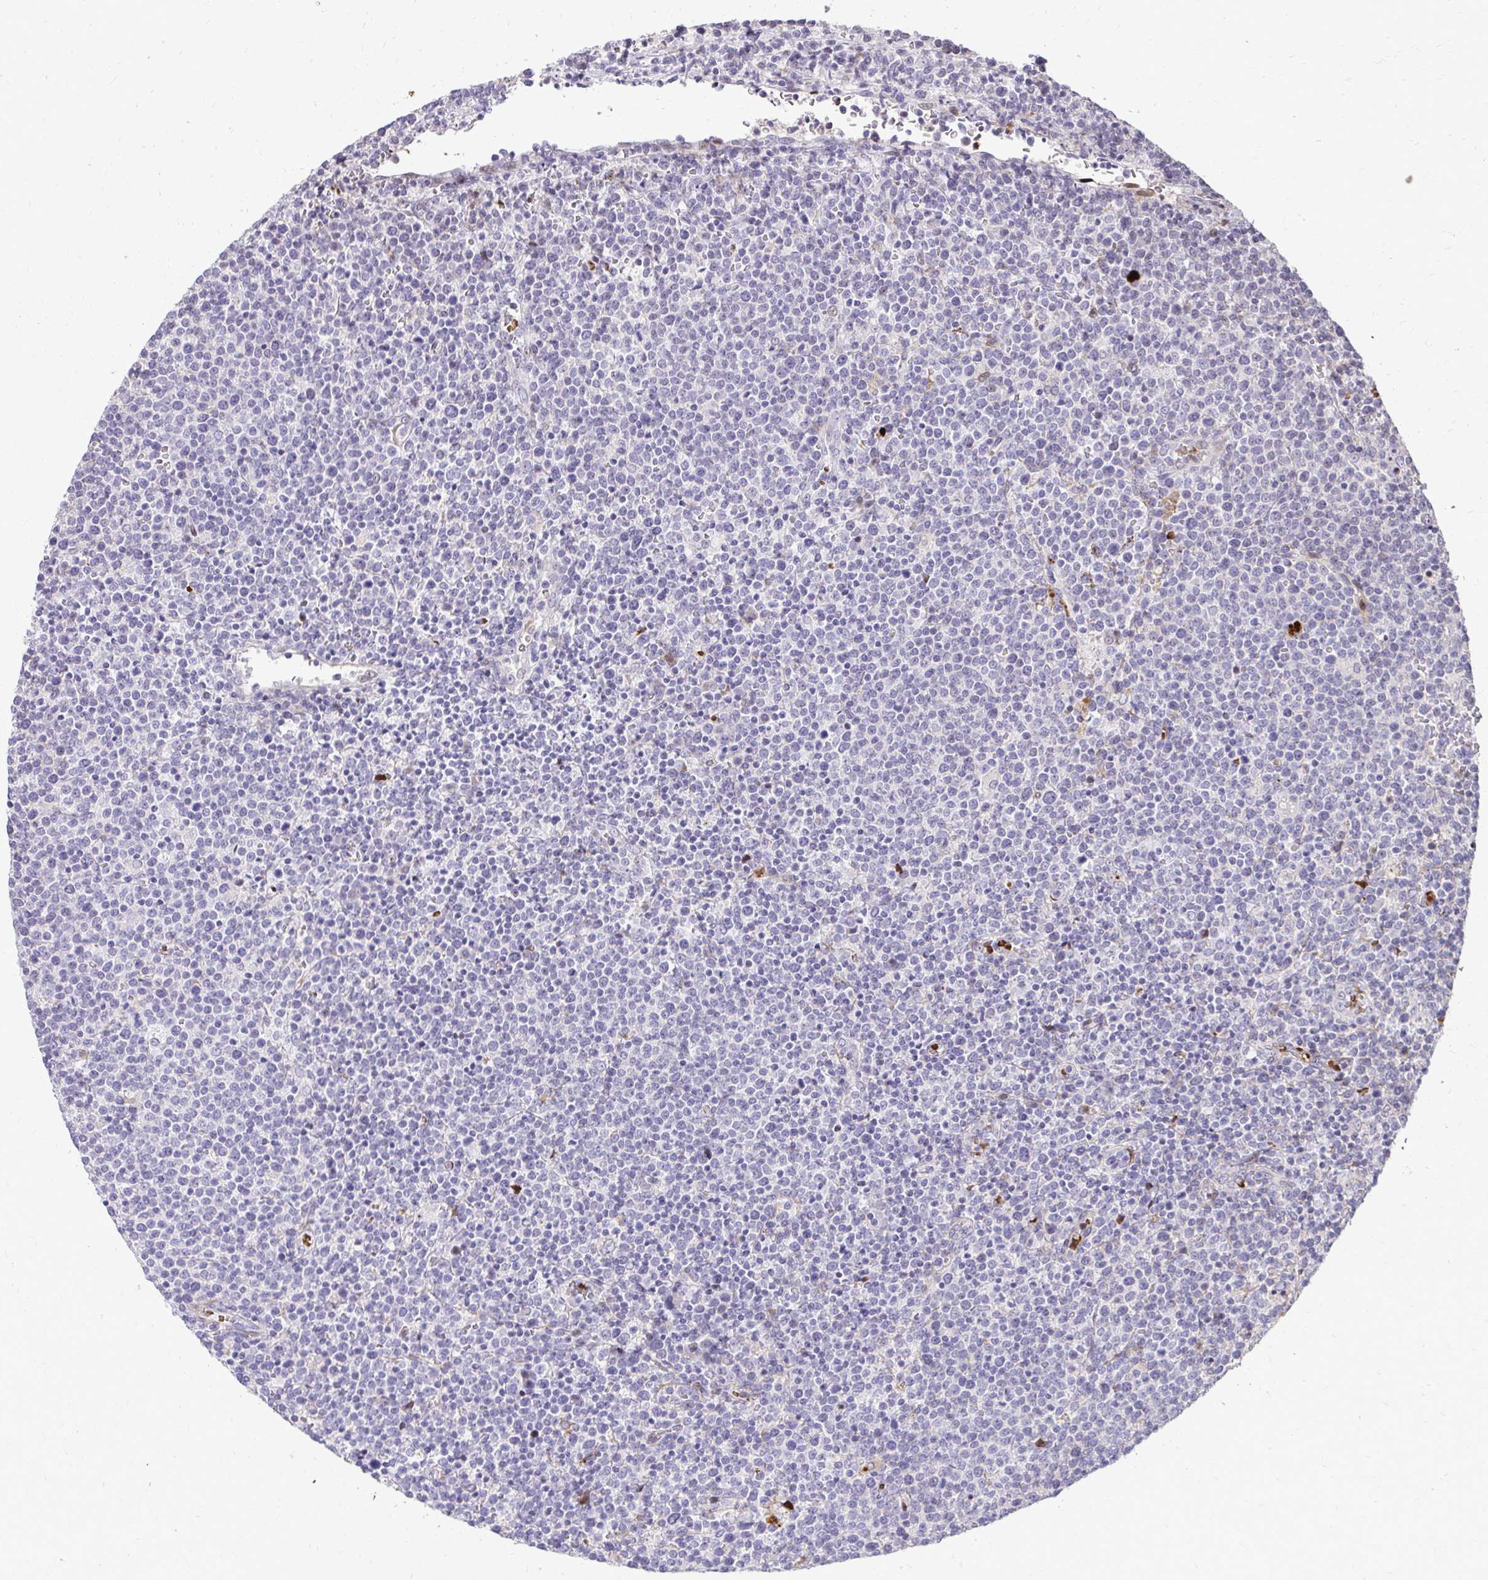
{"staining": {"intensity": "negative", "quantity": "none", "location": "none"}, "tissue": "lymphoma", "cell_type": "Tumor cells", "image_type": "cancer", "snomed": [{"axis": "morphology", "description": "Malignant lymphoma, non-Hodgkin's type, High grade"}, {"axis": "topography", "description": "Lymph node"}], "caption": "Immunohistochemical staining of human malignant lymphoma, non-Hodgkin's type (high-grade) reveals no significant positivity in tumor cells.", "gene": "DLX4", "patient": {"sex": "male", "age": 61}}